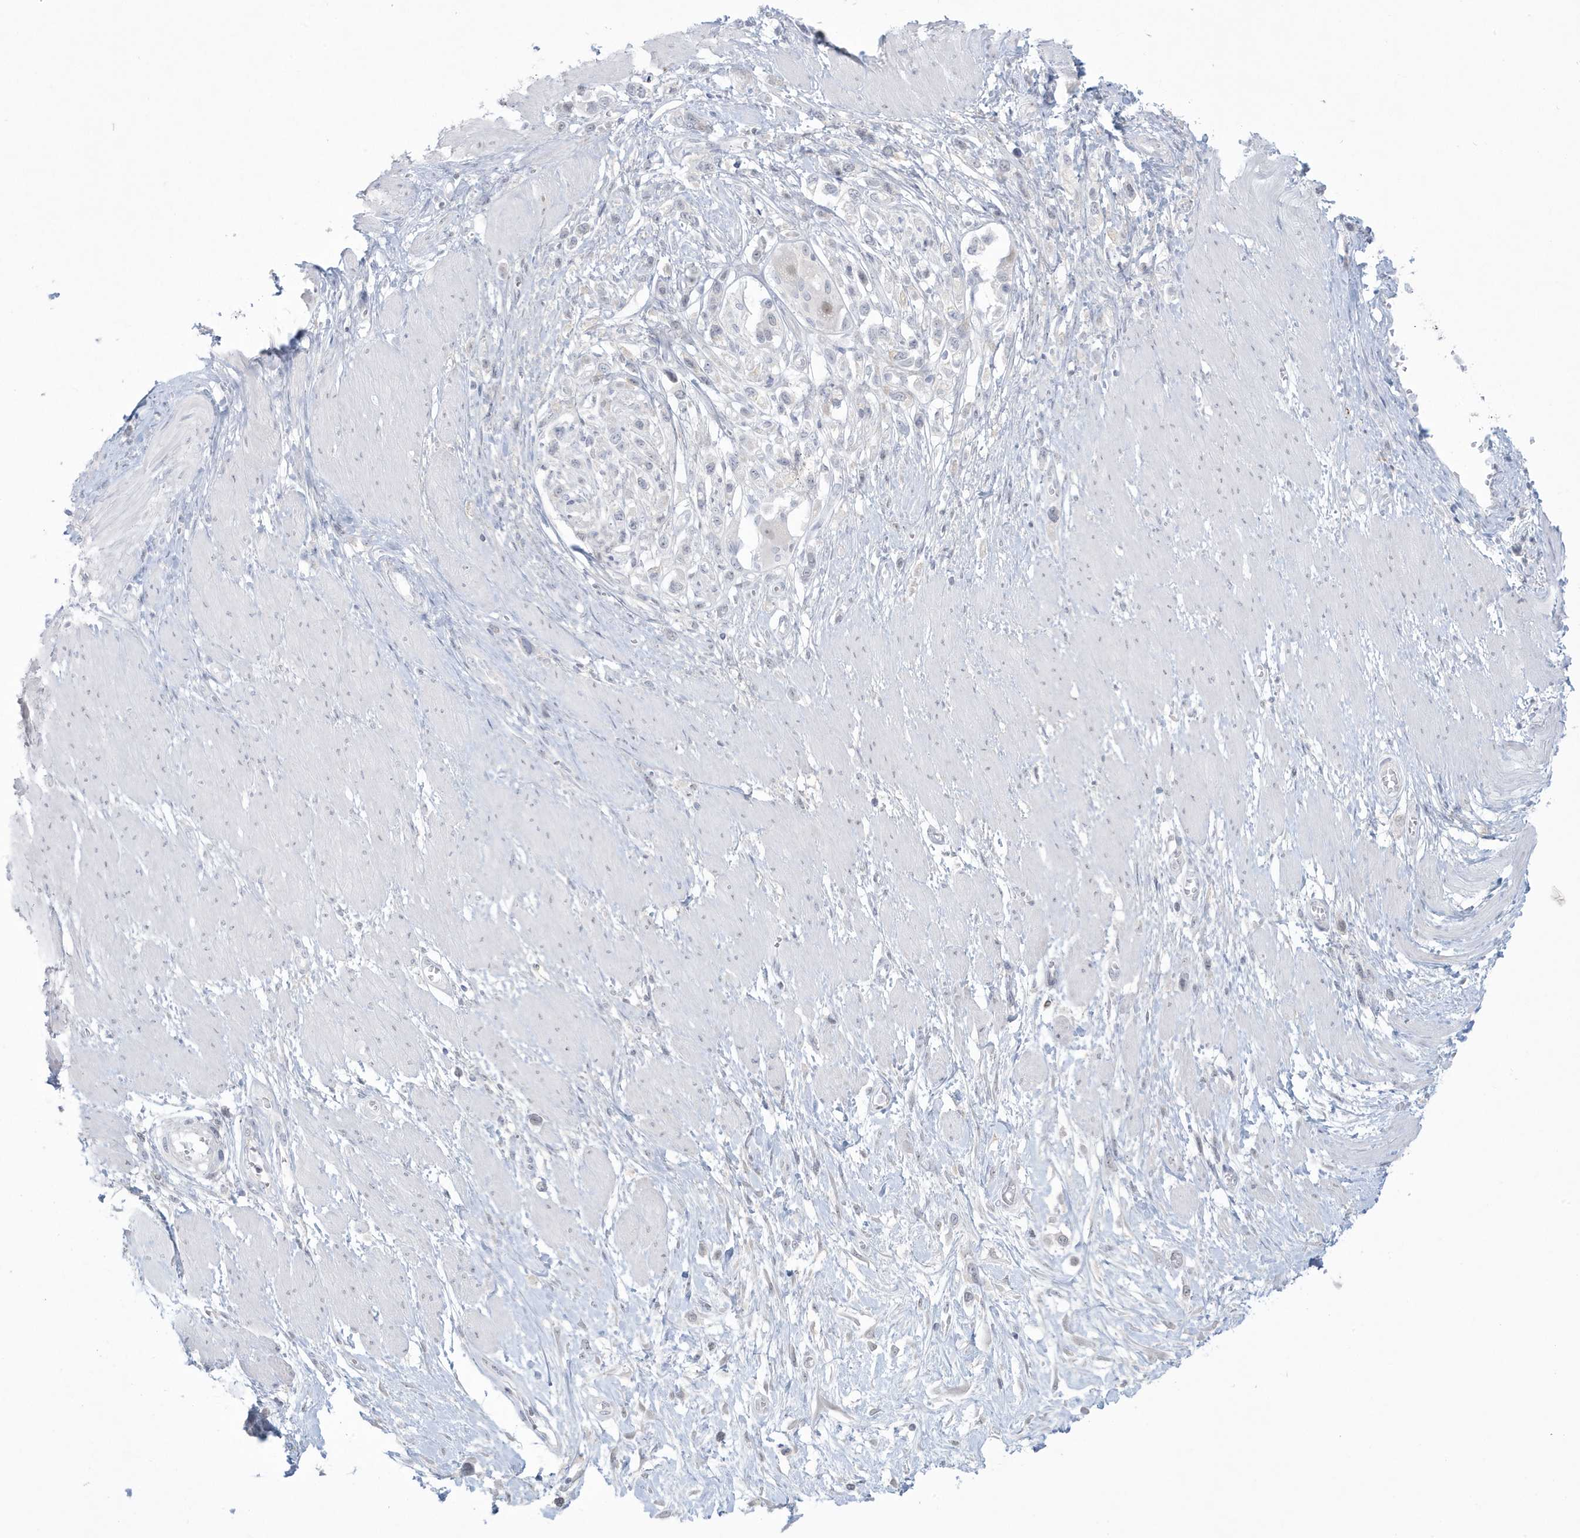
{"staining": {"intensity": "weak", "quantity": "<25%", "location": "nuclear"}, "tissue": "stomach cancer", "cell_type": "Tumor cells", "image_type": "cancer", "snomed": [{"axis": "morphology", "description": "Normal tissue, NOS"}, {"axis": "morphology", "description": "Adenocarcinoma, NOS"}, {"axis": "topography", "description": "Stomach, upper"}, {"axis": "topography", "description": "Stomach"}], "caption": "Immunohistochemistry (IHC) of stomach cancer exhibits no expression in tumor cells. Brightfield microscopy of immunohistochemistry (IHC) stained with DAB (3,3'-diaminobenzidine) (brown) and hematoxylin (blue), captured at high magnification.", "gene": "HERC6", "patient": {"sex": "female", "age": 65}}